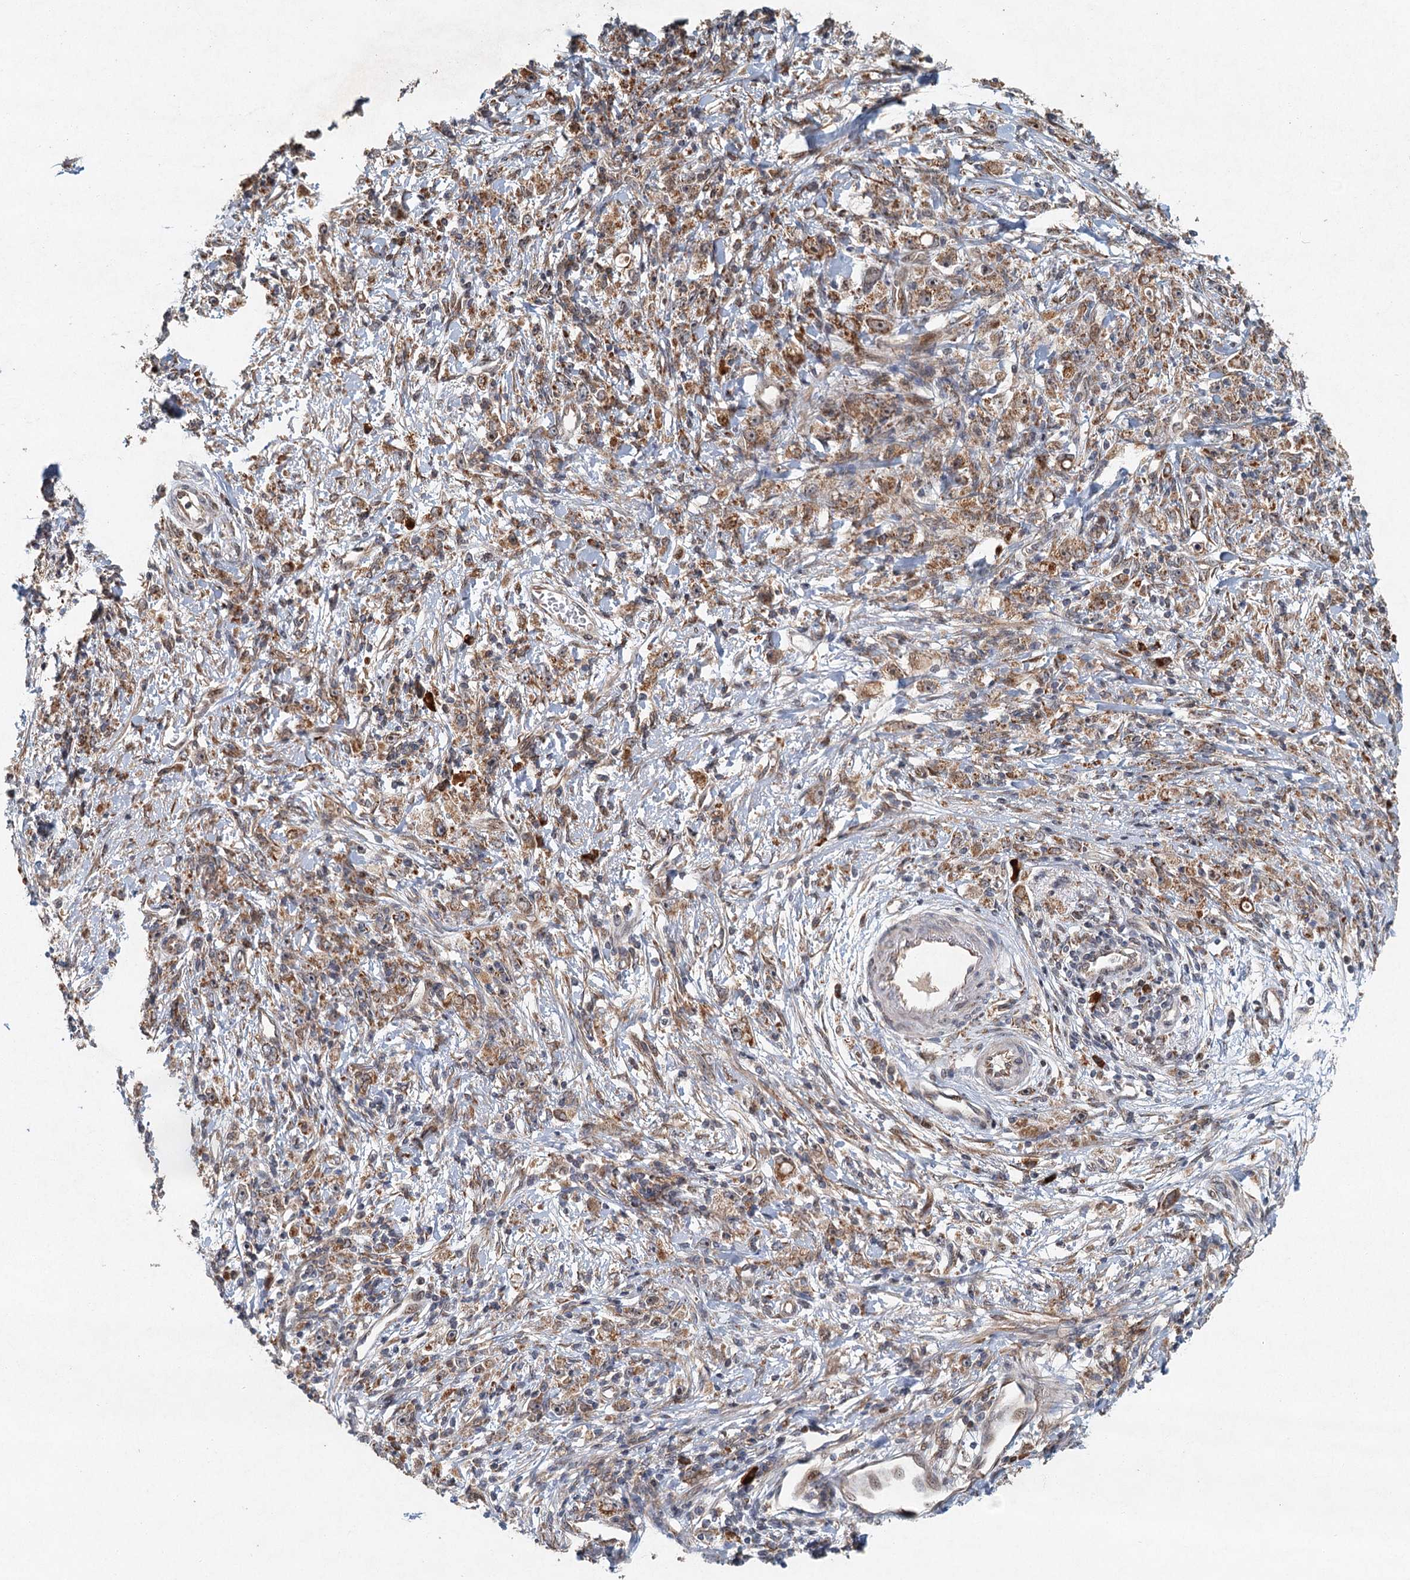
{"staining": {"intensity": "moderate", "quantity": ">75%", "location": "cytoplasmic/membranous"}, "tissue": "stomach cancer", "cell_type": "Tumor cells", "image_type": "cancer", "snomed": [{"axis": "morphology", "description": "Adenocarcinoma, NOS"}, {"axis": "topography", "description": "Stomach"}], "caption": "Stomach adenocarcinoma stained with immunohistochemistry demonstrates moderate cytoplasmic/membranous expression in approximately >75% of tumor cells.", "gene": "SRPX2", "patient": {"sex": "female", "age": 59}}